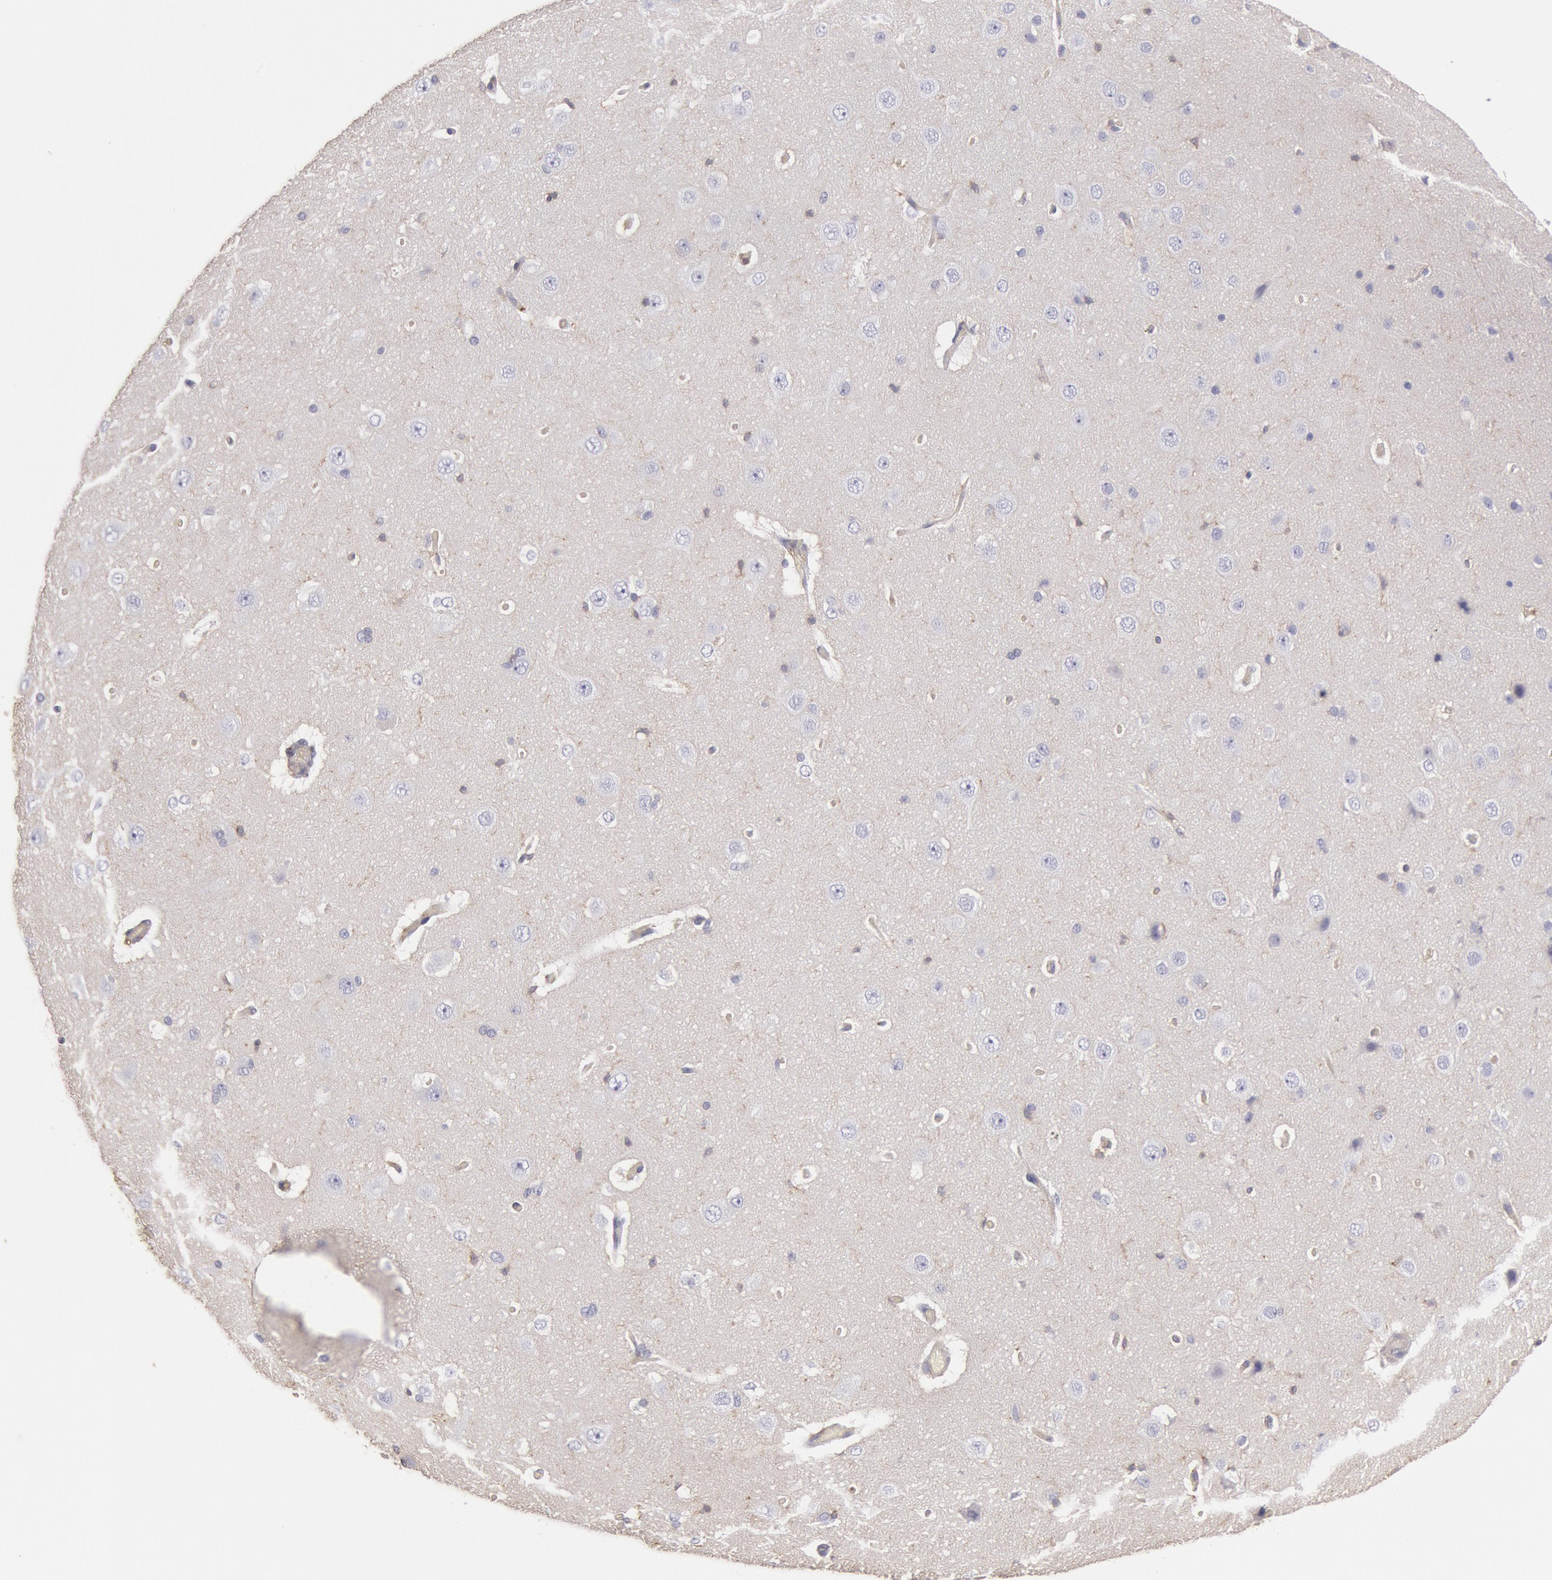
{"staining": {"intensity": "negative", "quantity": "none", "location": "none"}, "tissue": "cerebral cortex", "cell_type": "Endothelial cells", "image_type": "normal", "snomed": [{"axis": "morphology", "description": "Normal tissue, NOS"}, {"axis": "topography", "description": "Cerebral cortex"}], "caption": "Cerebral cortex was stained to show a protein in brown. There is no significant staining in endothelial cells. (DAB IHC with hematoxylin counter stain).", "gene": "SNAP23", "patient": {"sex": "female", "age": 45}}